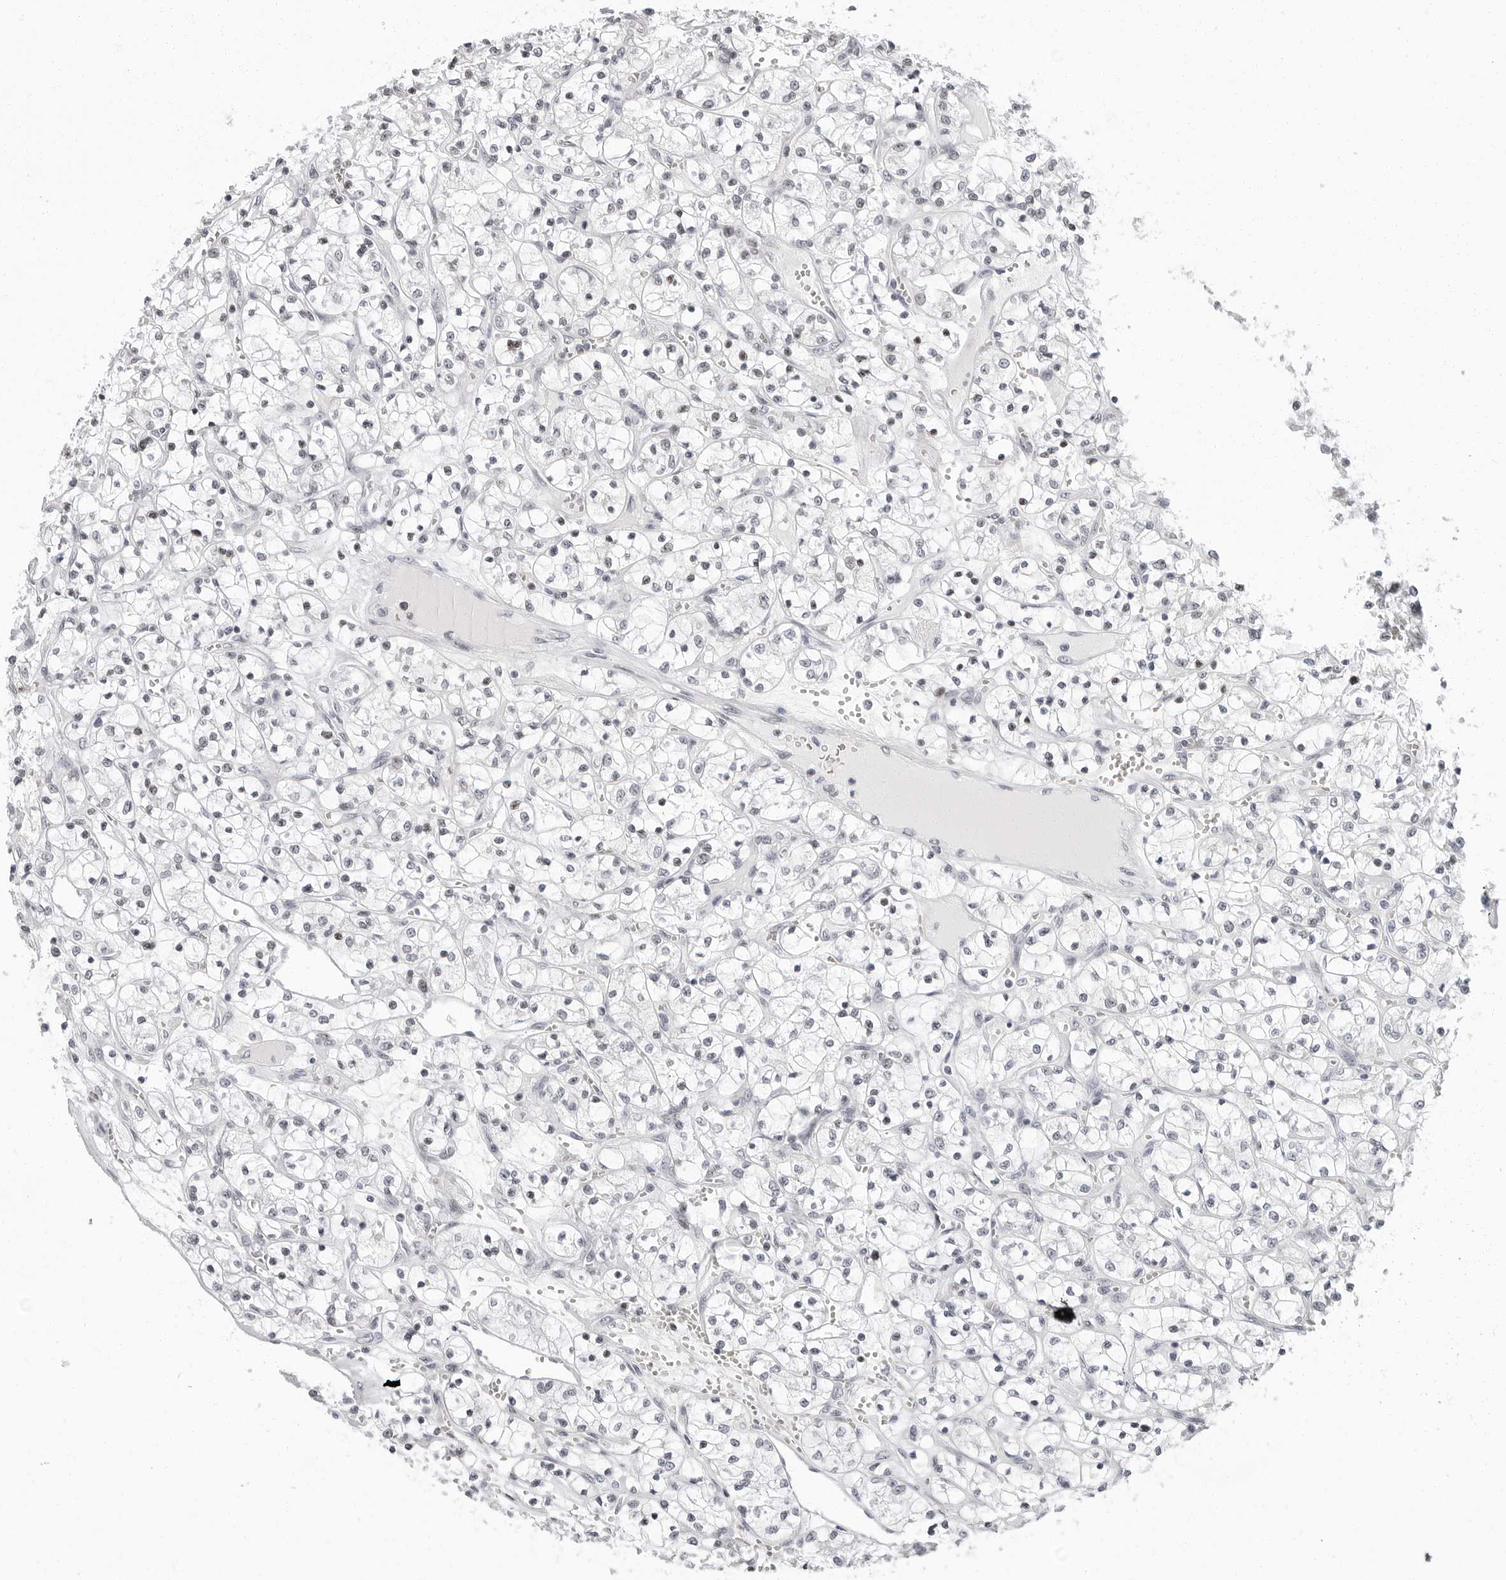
{"staining": {"intensity": "weak", "quantity": "<25%", "location": "nuclear"}, "tissue": "renal cancer", "cell_type": "Tumor cells", "image_type": "cancer", "snomed": [{"axis": "morphology", "description": "Adenocarcinoma, NOS"}, {"axis": "topography", "description": "Kidney"}], "caption": "IHC micrograph of neoplastic tissue: renal cancer stained with DAB shows no significant protein positivity in tumor cells.", "gene": "VEZF1", "patient": {"sex": "female", "age": 69}}